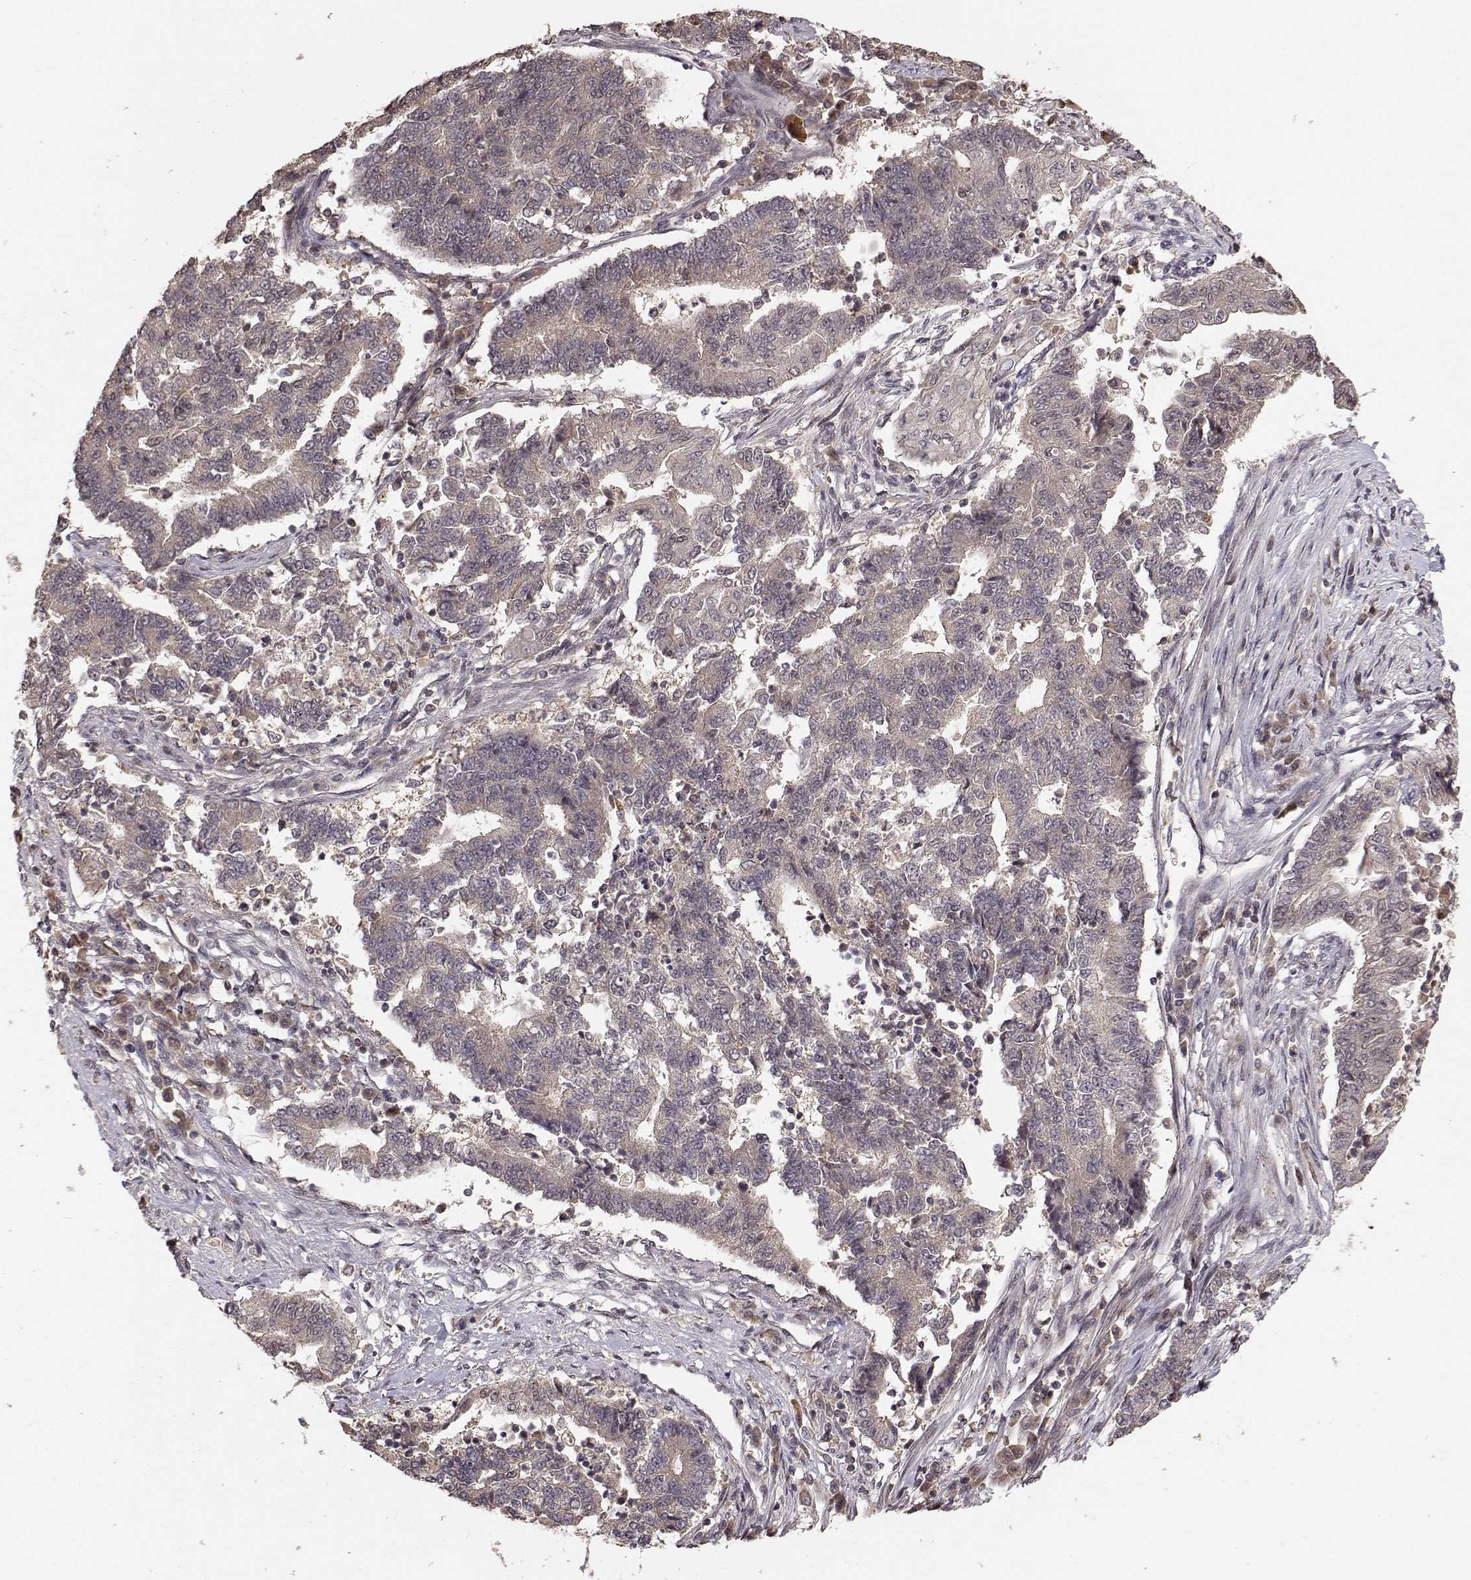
{"staining": {"intensity": "moderate", "quantity": "<25%", "location": "cytoplasmic/membranous"}, "tissue": "endometrial cancer", "cell_type": "Tumor cells", "image_type": "cancer", "snomed": [{"axis": "morphology", "description": "Adenocarcinoma, NOS"}, {"axis": "topography", "description": "Uterus"}, {"axis": "topography", "description": "Endometrium"}], "caption": "A brown stain shows moderate cytoplasmic/membranous positivity of a protein in endometrial cancer tumor cells. Using DAB (3,3'-diaminobenzidine) (brown) and hematoxylin (blue) stains, captured at high magnification using brightfield microscopy.", "gene": "PLEKHG3", "patient": {"sex": "female", "age": 54}}